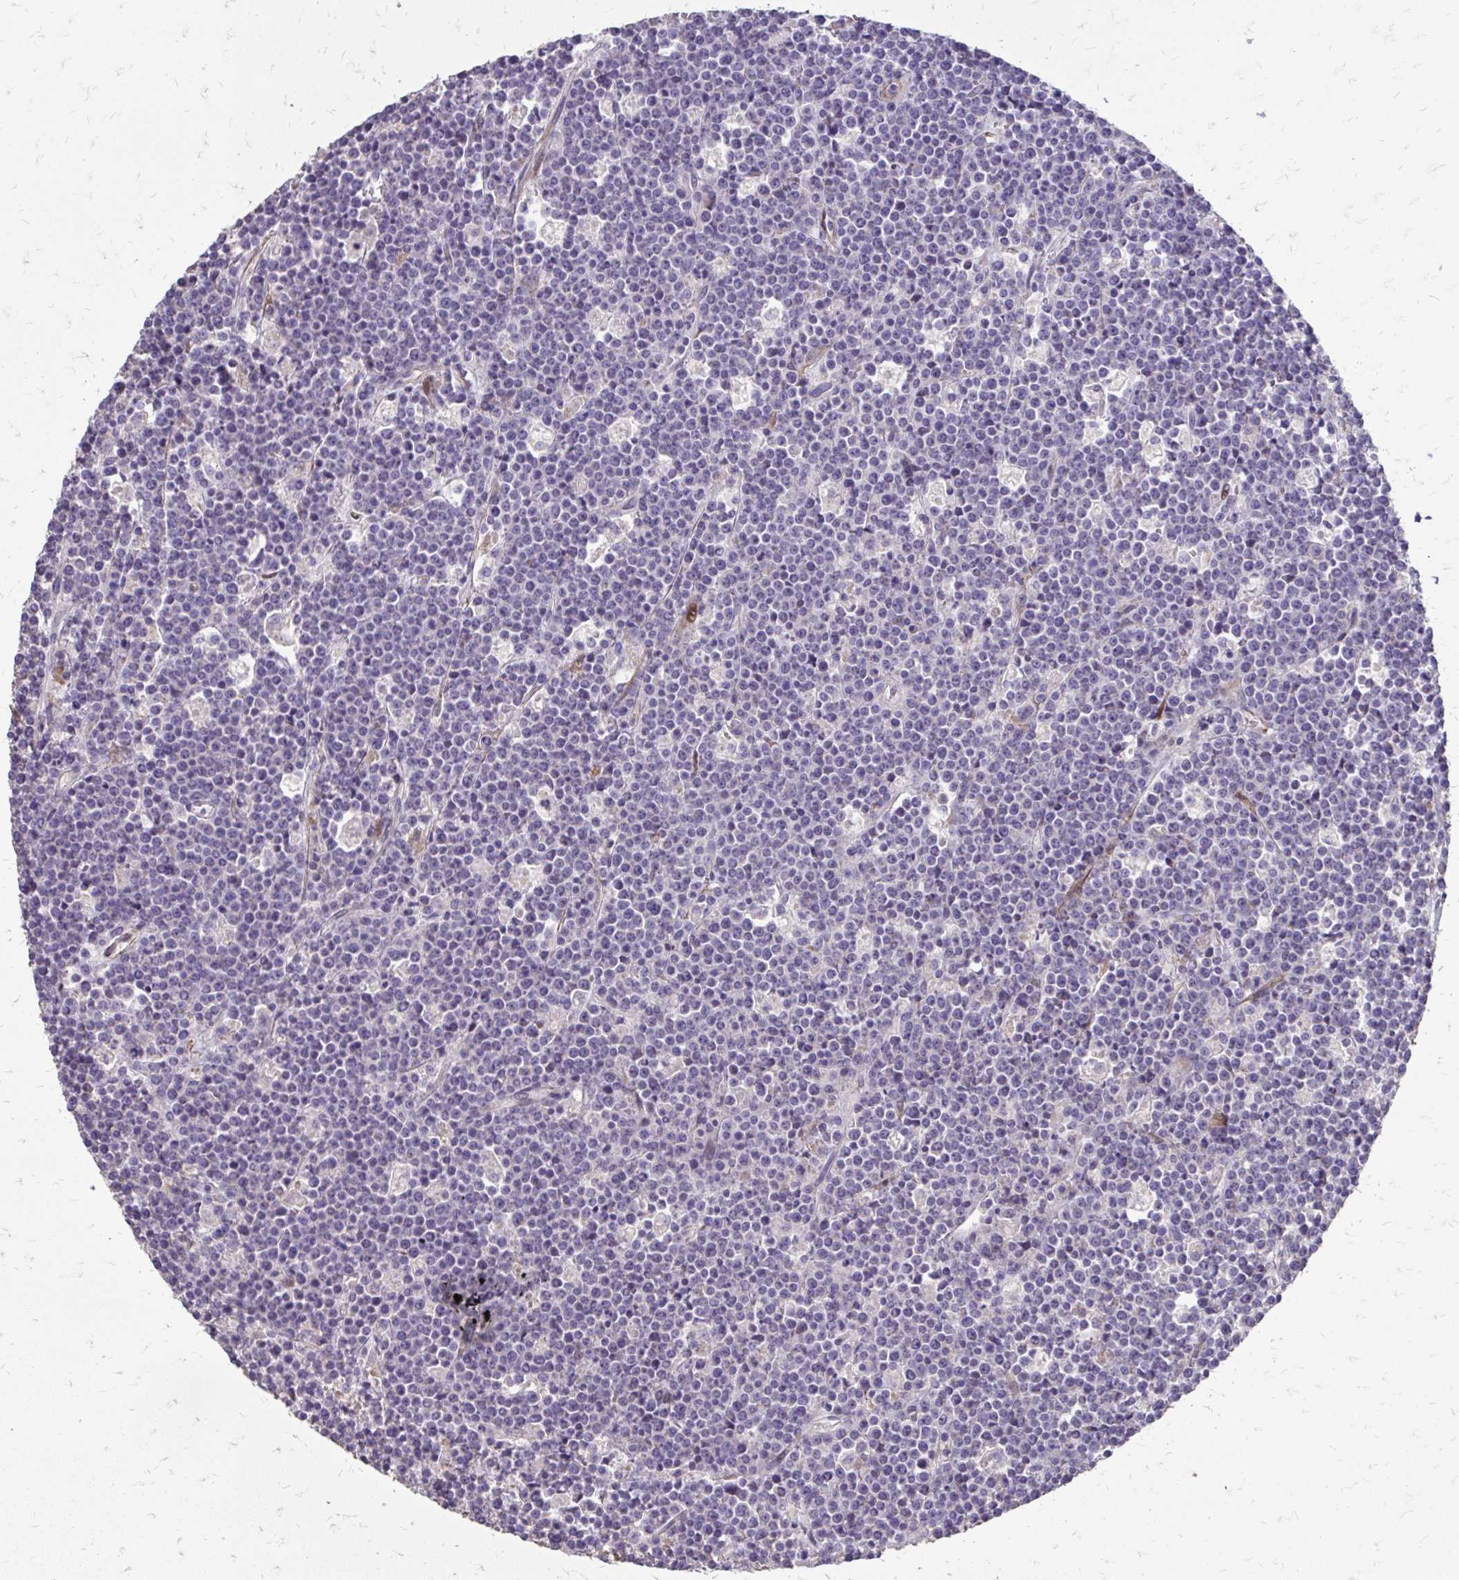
{"staining": {"intensity": "negative", "quantity": "none", "location": "none"}, "tissue": "lymphoma", "cell_type": "Tumor cells", "image_type": "cancer", "snomed": [{"axis": "morphology", "description": "Malignant lymphoma, non-Hodgkin's type, High grade"}, {"axis": "topography", "description": "Ovary"}], "caption": "This micrograph is of lymphoma stained with immunohistochemistry to label a protein in brown with the nuclei are counter-stained blue. There is no staining in tumor cells.", "gene": "MYORG", "patient": {"sex": "female", "age": 56}}